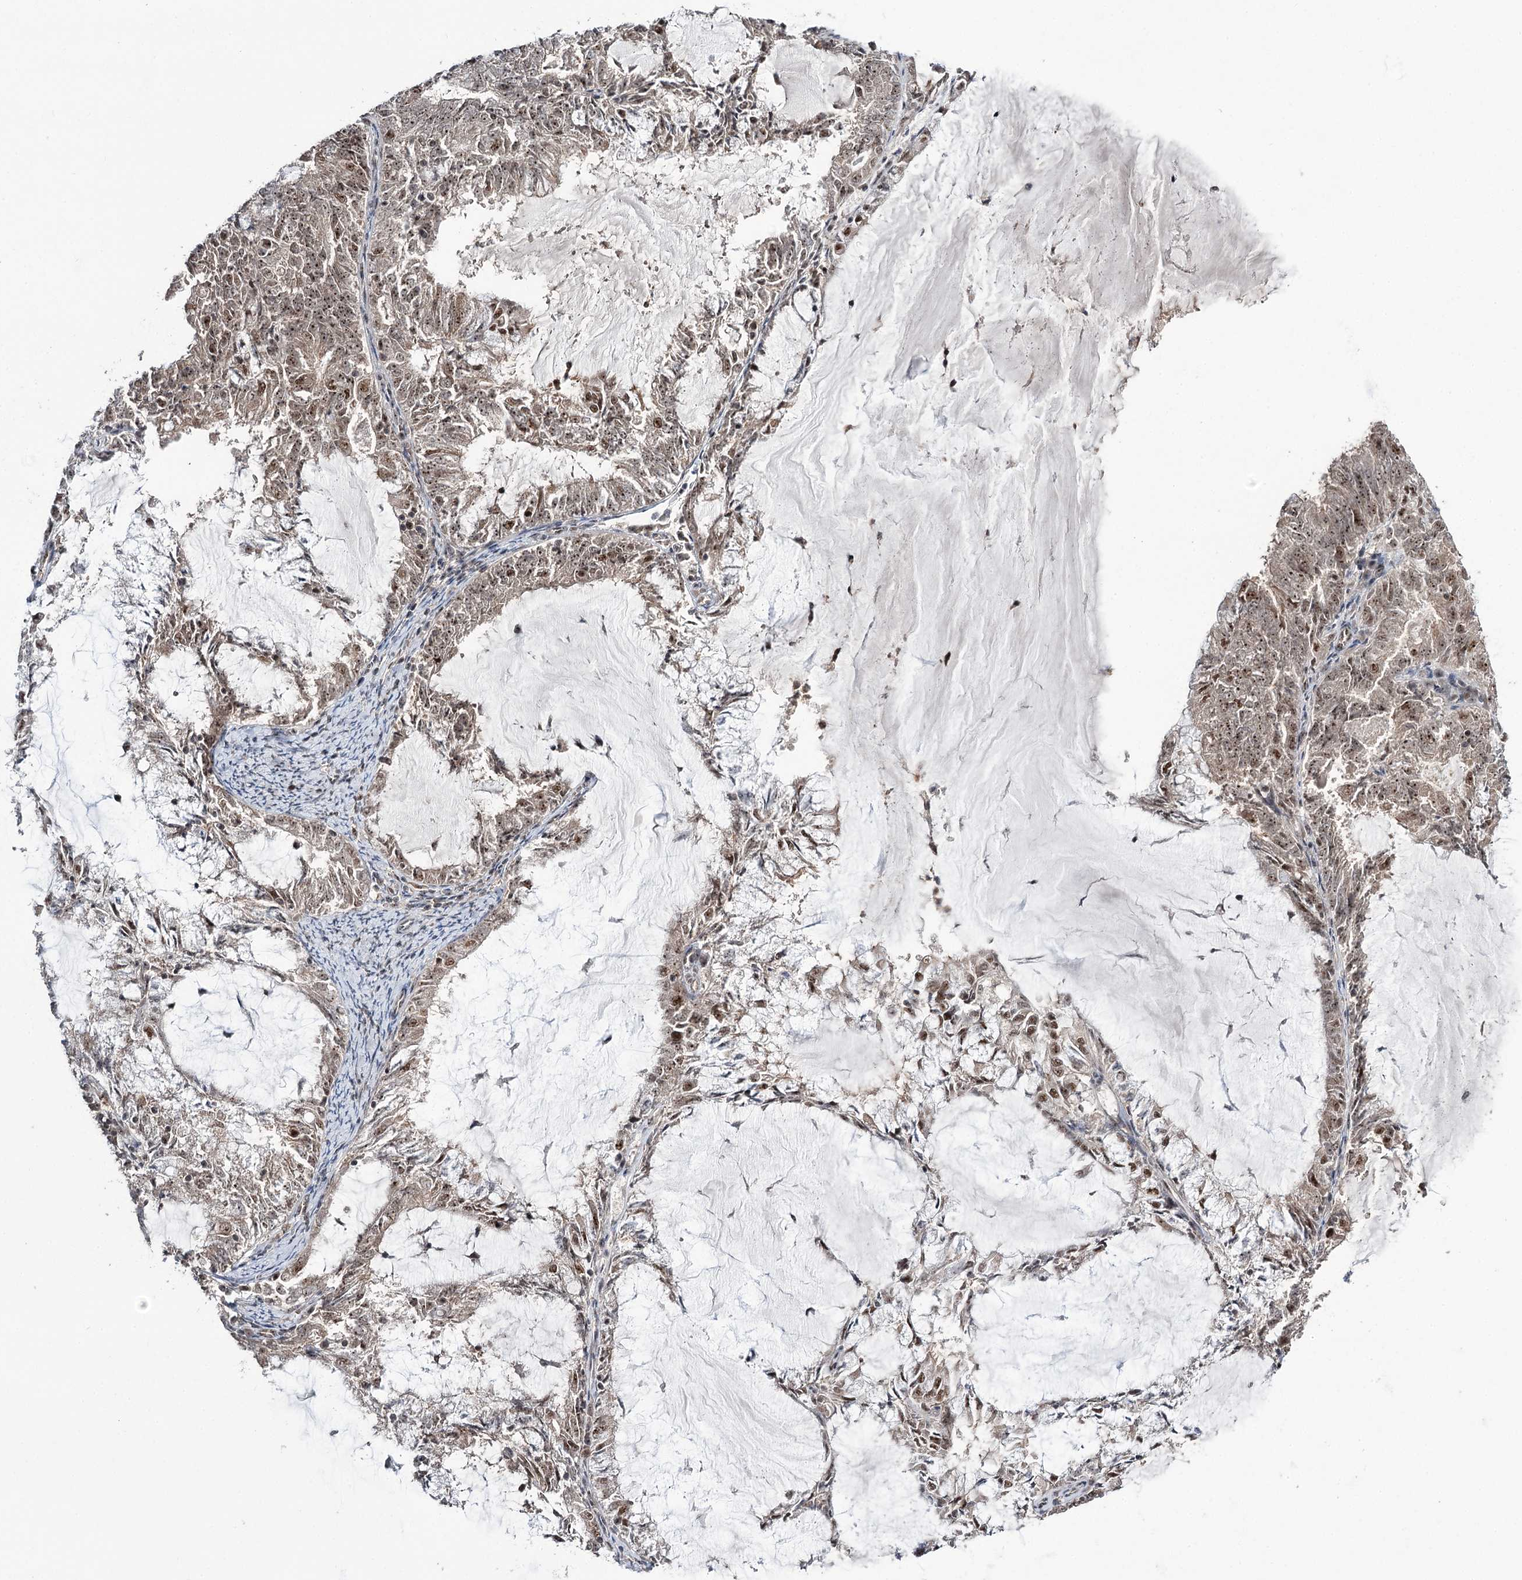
{"staining": {"intensity": "moderate", "quantity": "25%-75%", "location": "nuclear"}, "tissue": "endometrial cancer", "cell_type": "Tumor cells", "image_type": "cancer", "snomed": [{"axis": "morphology", "description": "Adenocarcinoma, NOS"}, {"axis": "topography", "description": "Endometrium"}], "caption": "Endometrial cancer stained for a protein shows moderate nuclear positivity in tumor cells.", "gene": "ERCC3", "patient": {"sex": "female", "age": 57}}